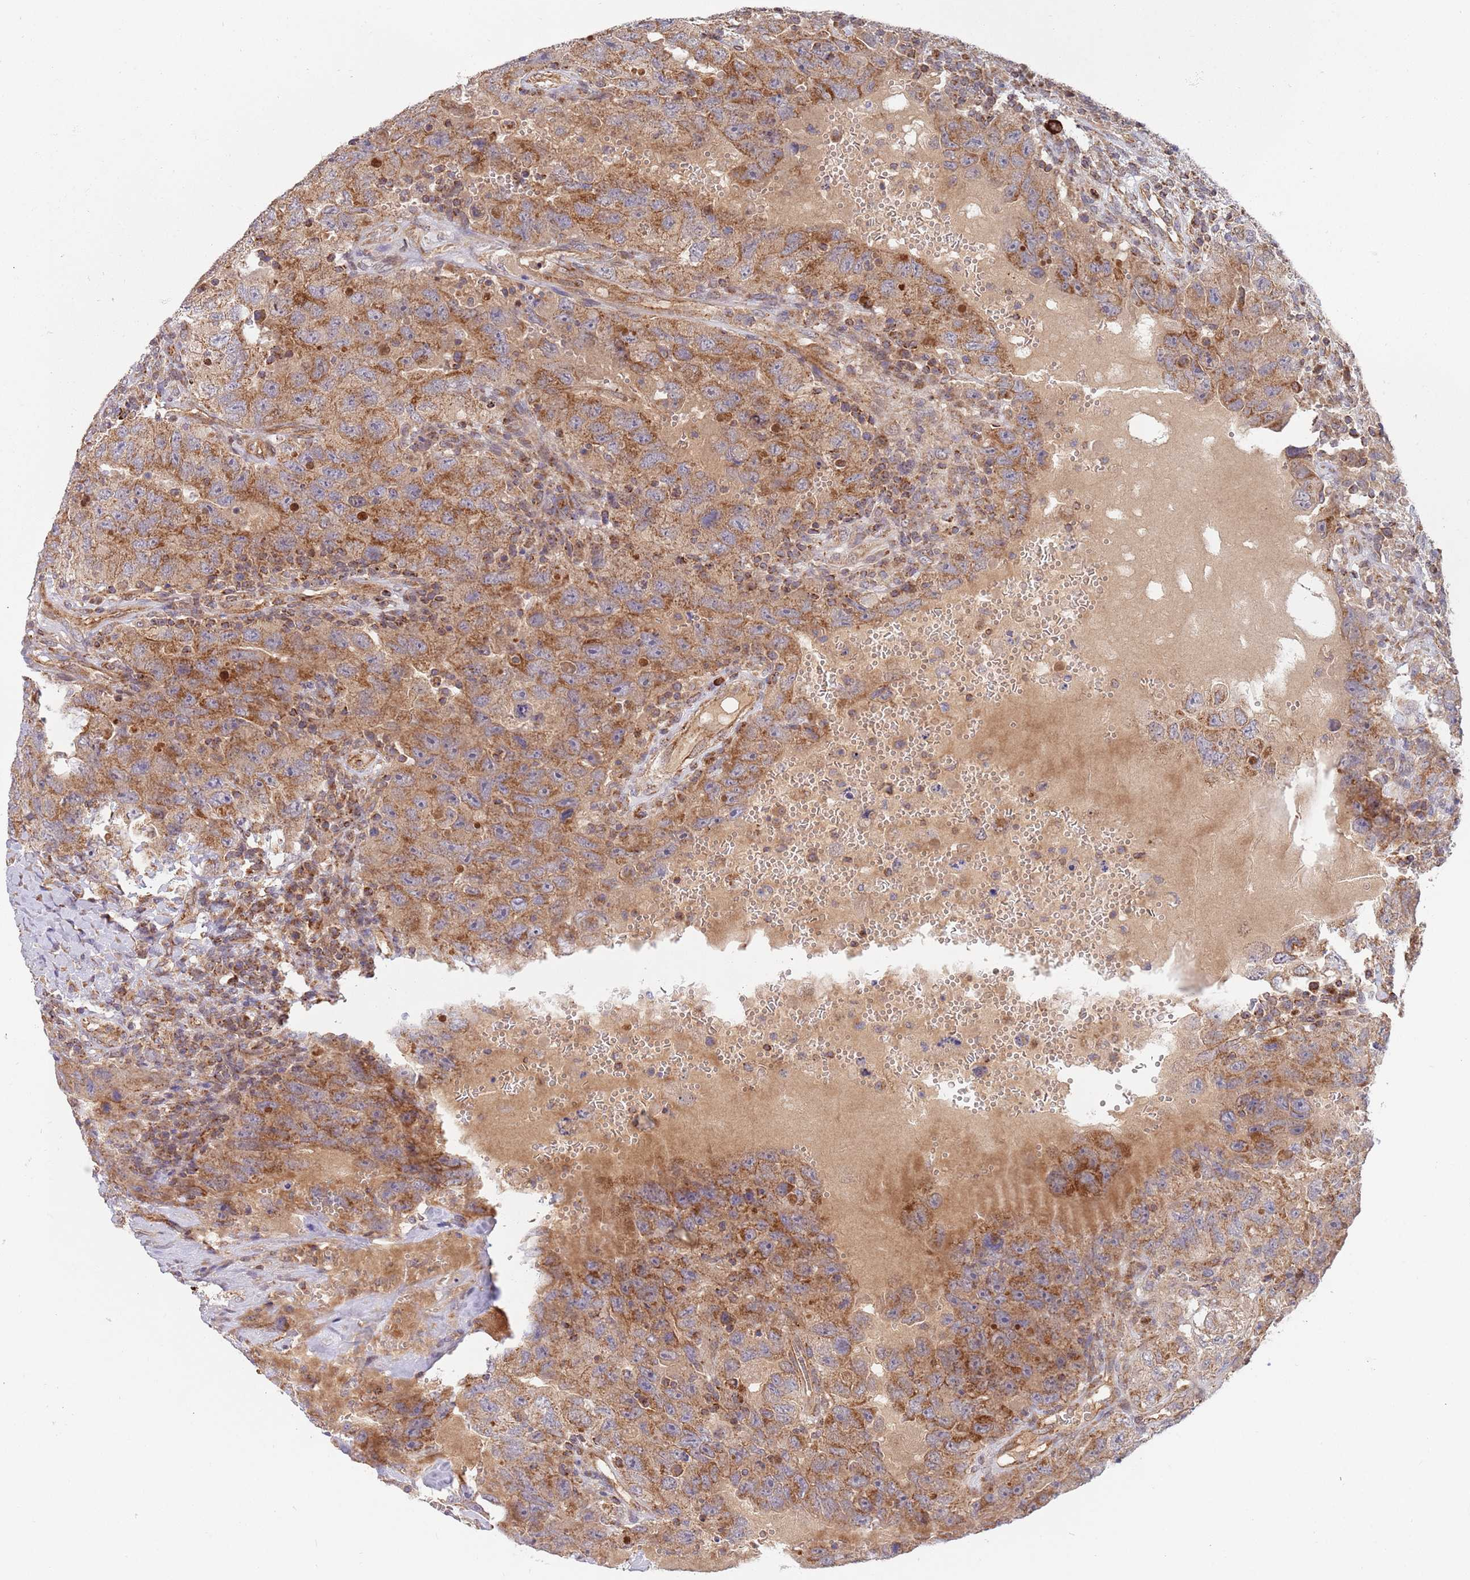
{"staining": {"intensity": "moderate", "quantity": ">75%", "location": "cytoplasmic/membranous"}, "tissue": "testis cancer", "cell_type": "Tumor cells", "image_type": "cancer", "snomed": [{"axis": "morphology", "description": "Carcinoma, Embryonal, NOS"}, {"axis": "topography", "description": "Testis"}], "caption": "A brown stain shows moderate cytoplasmic/membranous positivity of a protein in testis embryonal carcinoma tumor cells.", "gene": "GUK1", "patient": {"sex": "male", "age": 26}}